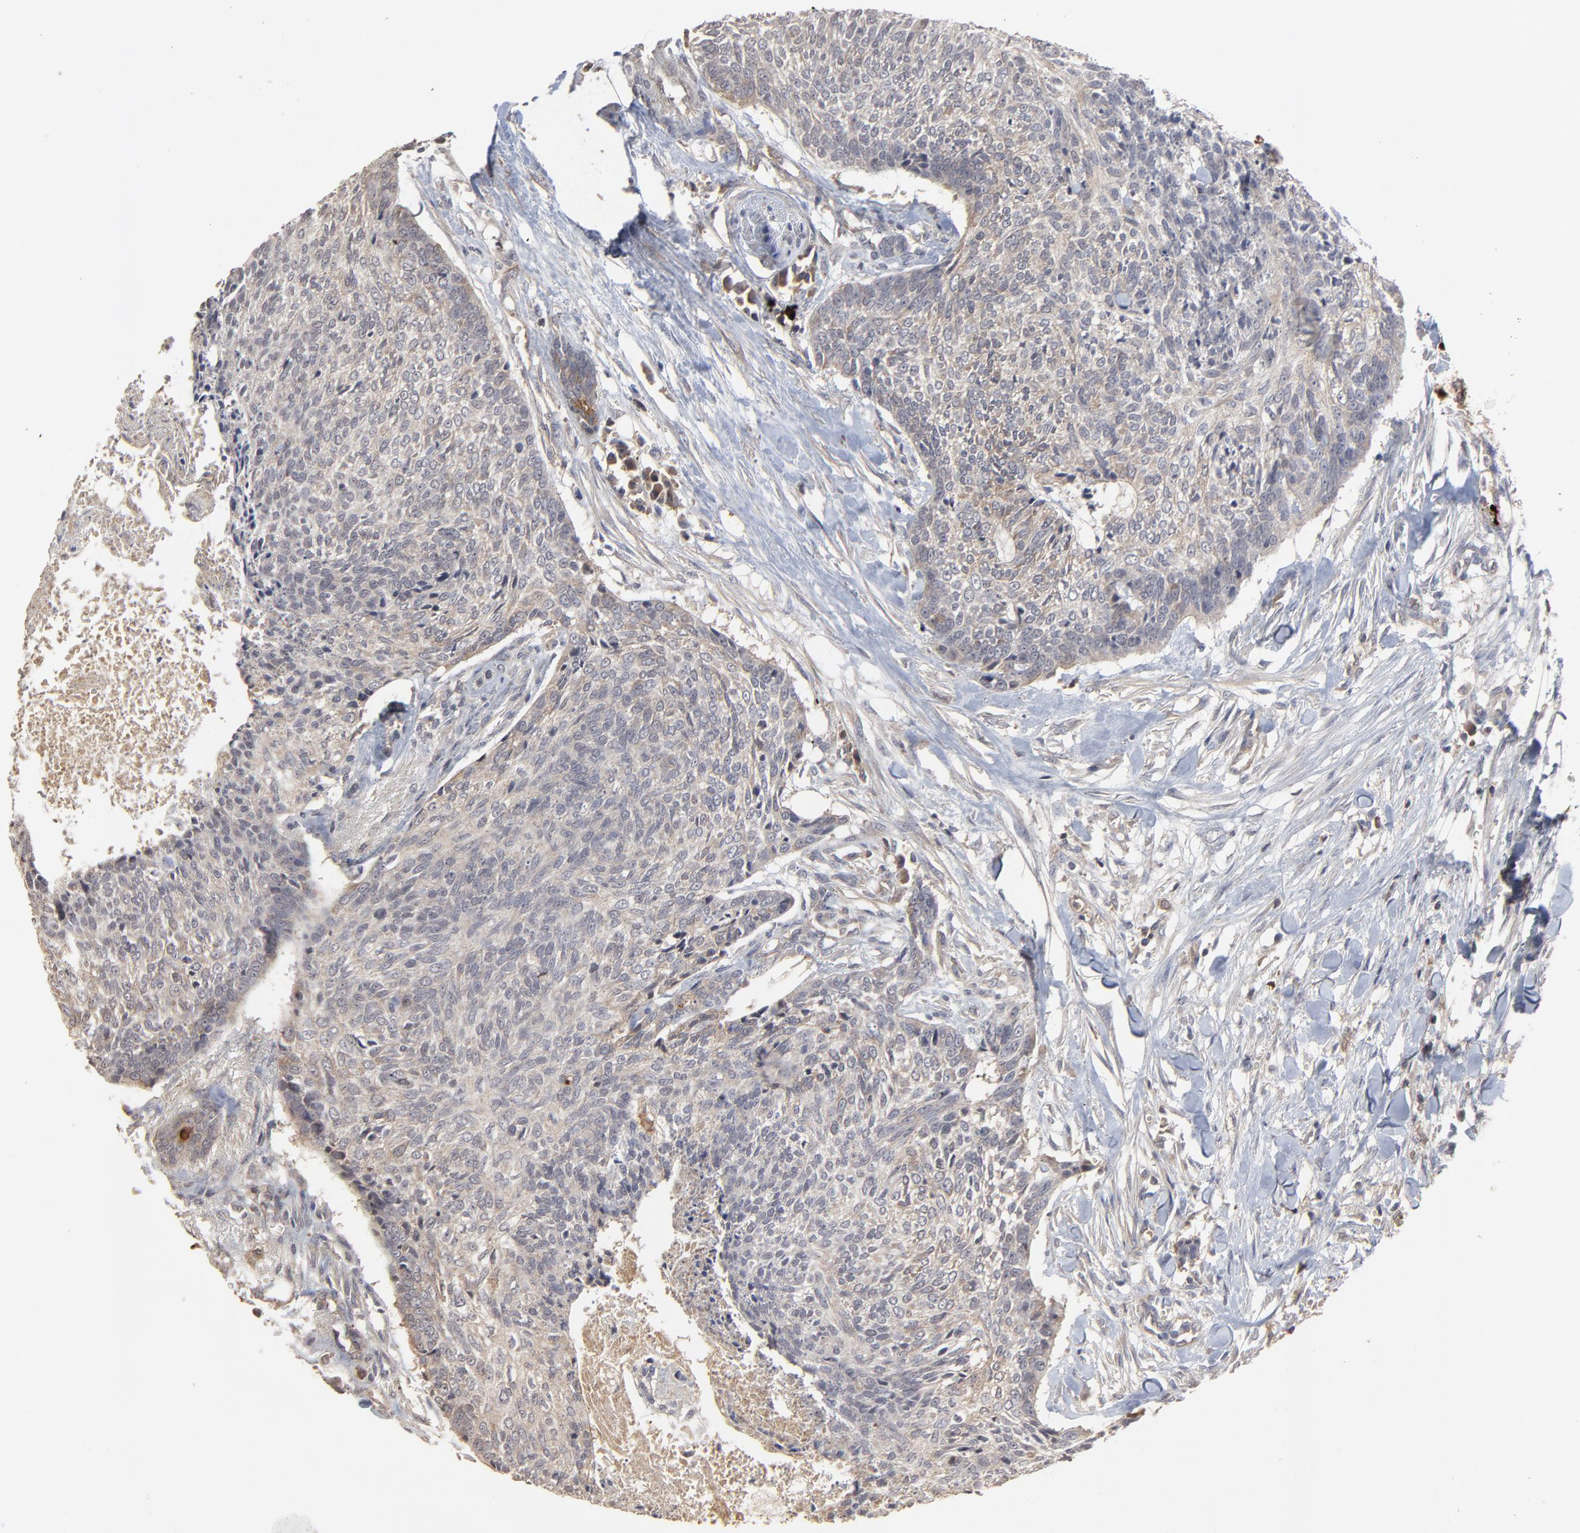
{"staining": {"intensity": "weak", "quantity": ">75%", "location": "cytoplasmic/membranous"}, "tissue": "head and neck cancer", "cell_type": "Tumor cells", "image_type": "cancer", "snomed": [{"axis": "morphology", "description": "Squamous cell carcinoma, NOS"}, {"axis": "topography", "description": "Salivary gland"}, {"axis": "topography", "description": "Head-Neck"}], "caption": "This photomicrograph displays immunohistochemistry (IHC) staining of head and neck squamous cell carcinoma, with low weak cytoplasmic/membranous staining in approximately >75% of tumor cells.", "gene": "VPREB3", "patient": {"sex": "male", "age": 70}}